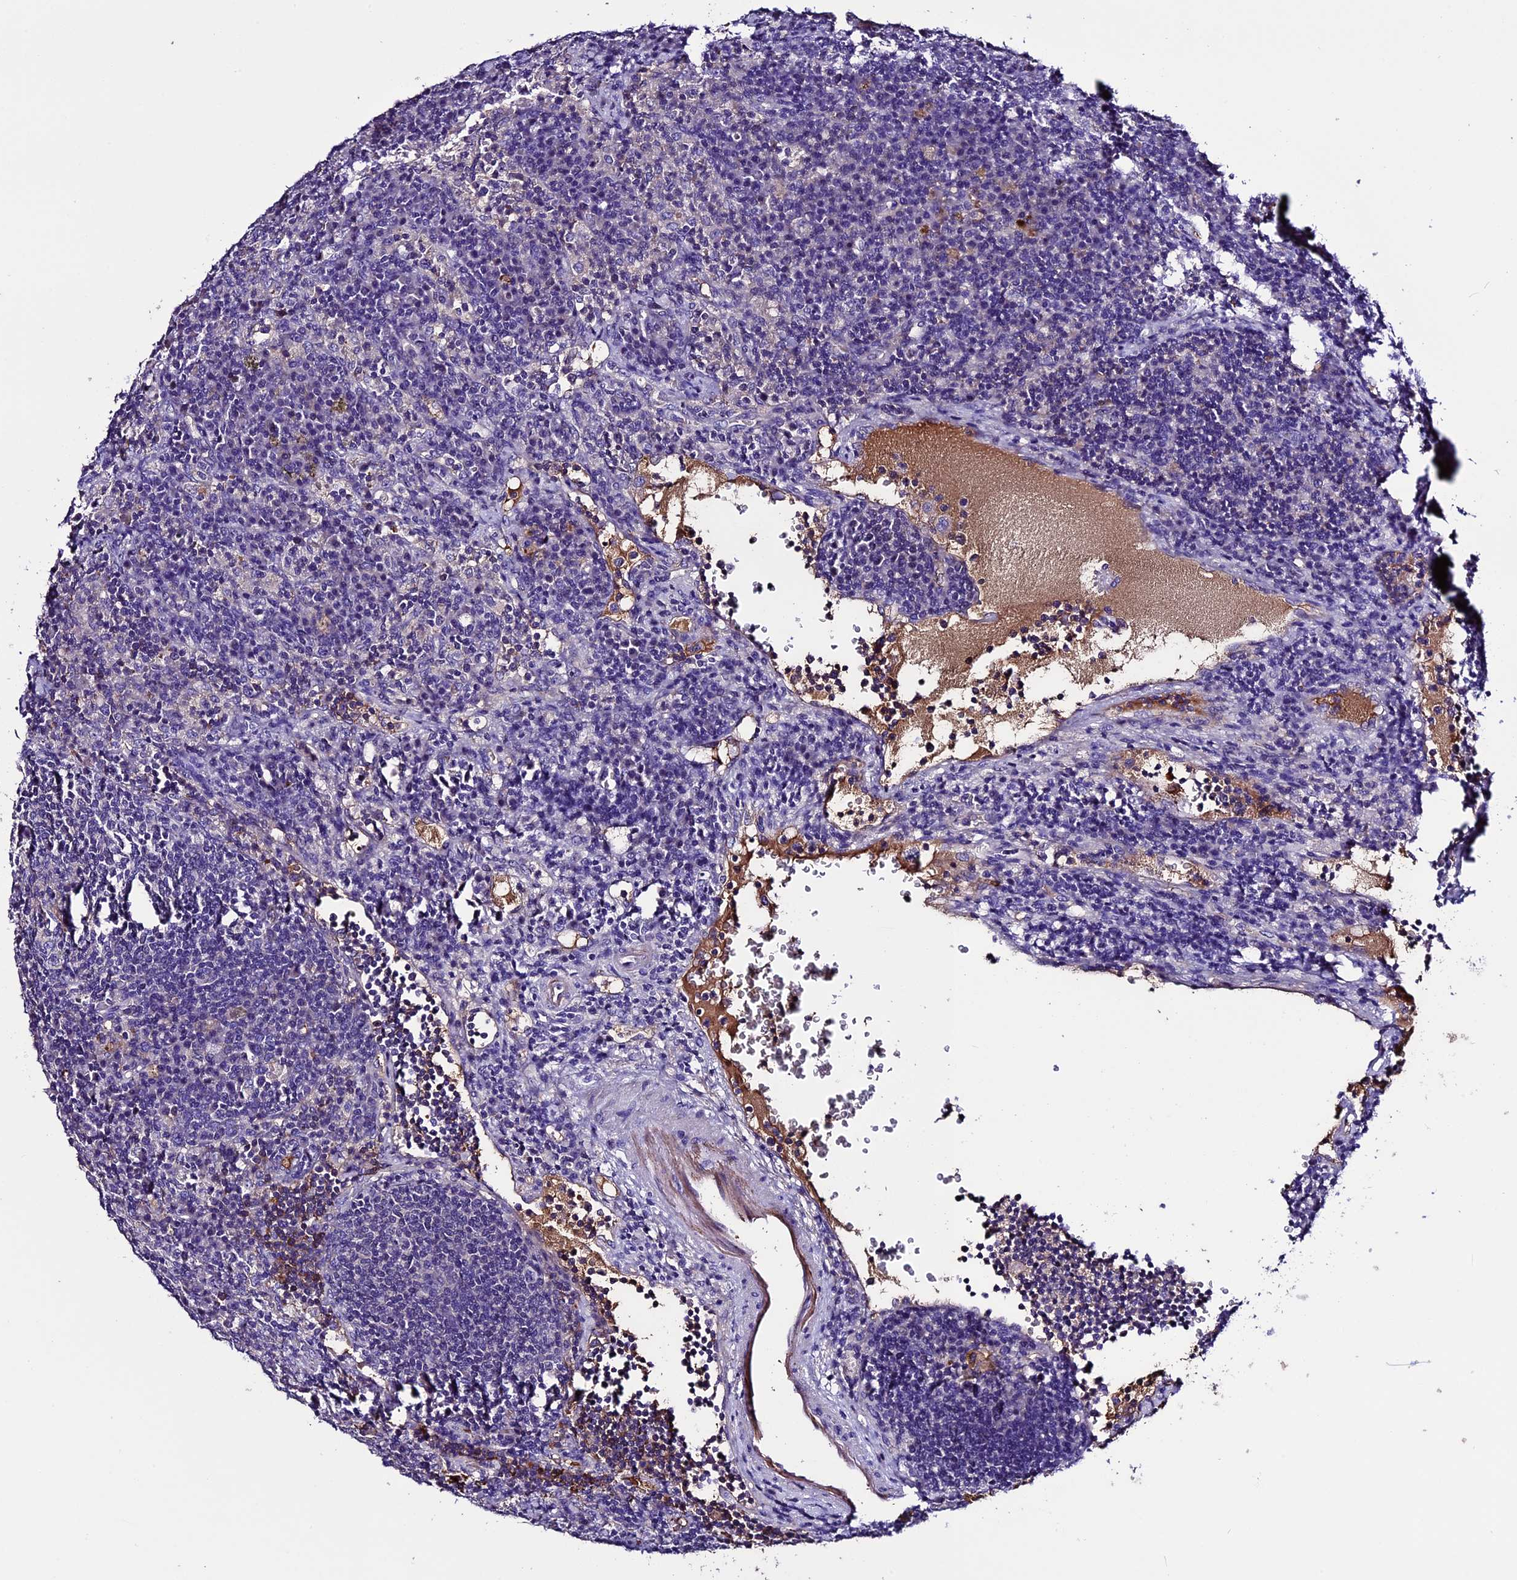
{"staining": {"intensity": "negative", "quantity": "none", "location": "none"}, "tissue": "lymph node", "cell_type": "Germinal center cells", "image_type": "normal", "snomed": [{"axis": "morphology", "description": "Normal tissue, NOS"}, {"axis": "topography", "description": "Lymph node"}], "caption": "Immunohistochemistry of normal lymph node exhibits no staining in germinal center cells.", "gene": "TCP11L2", "patient": {"sex": "female", "age": 70}}